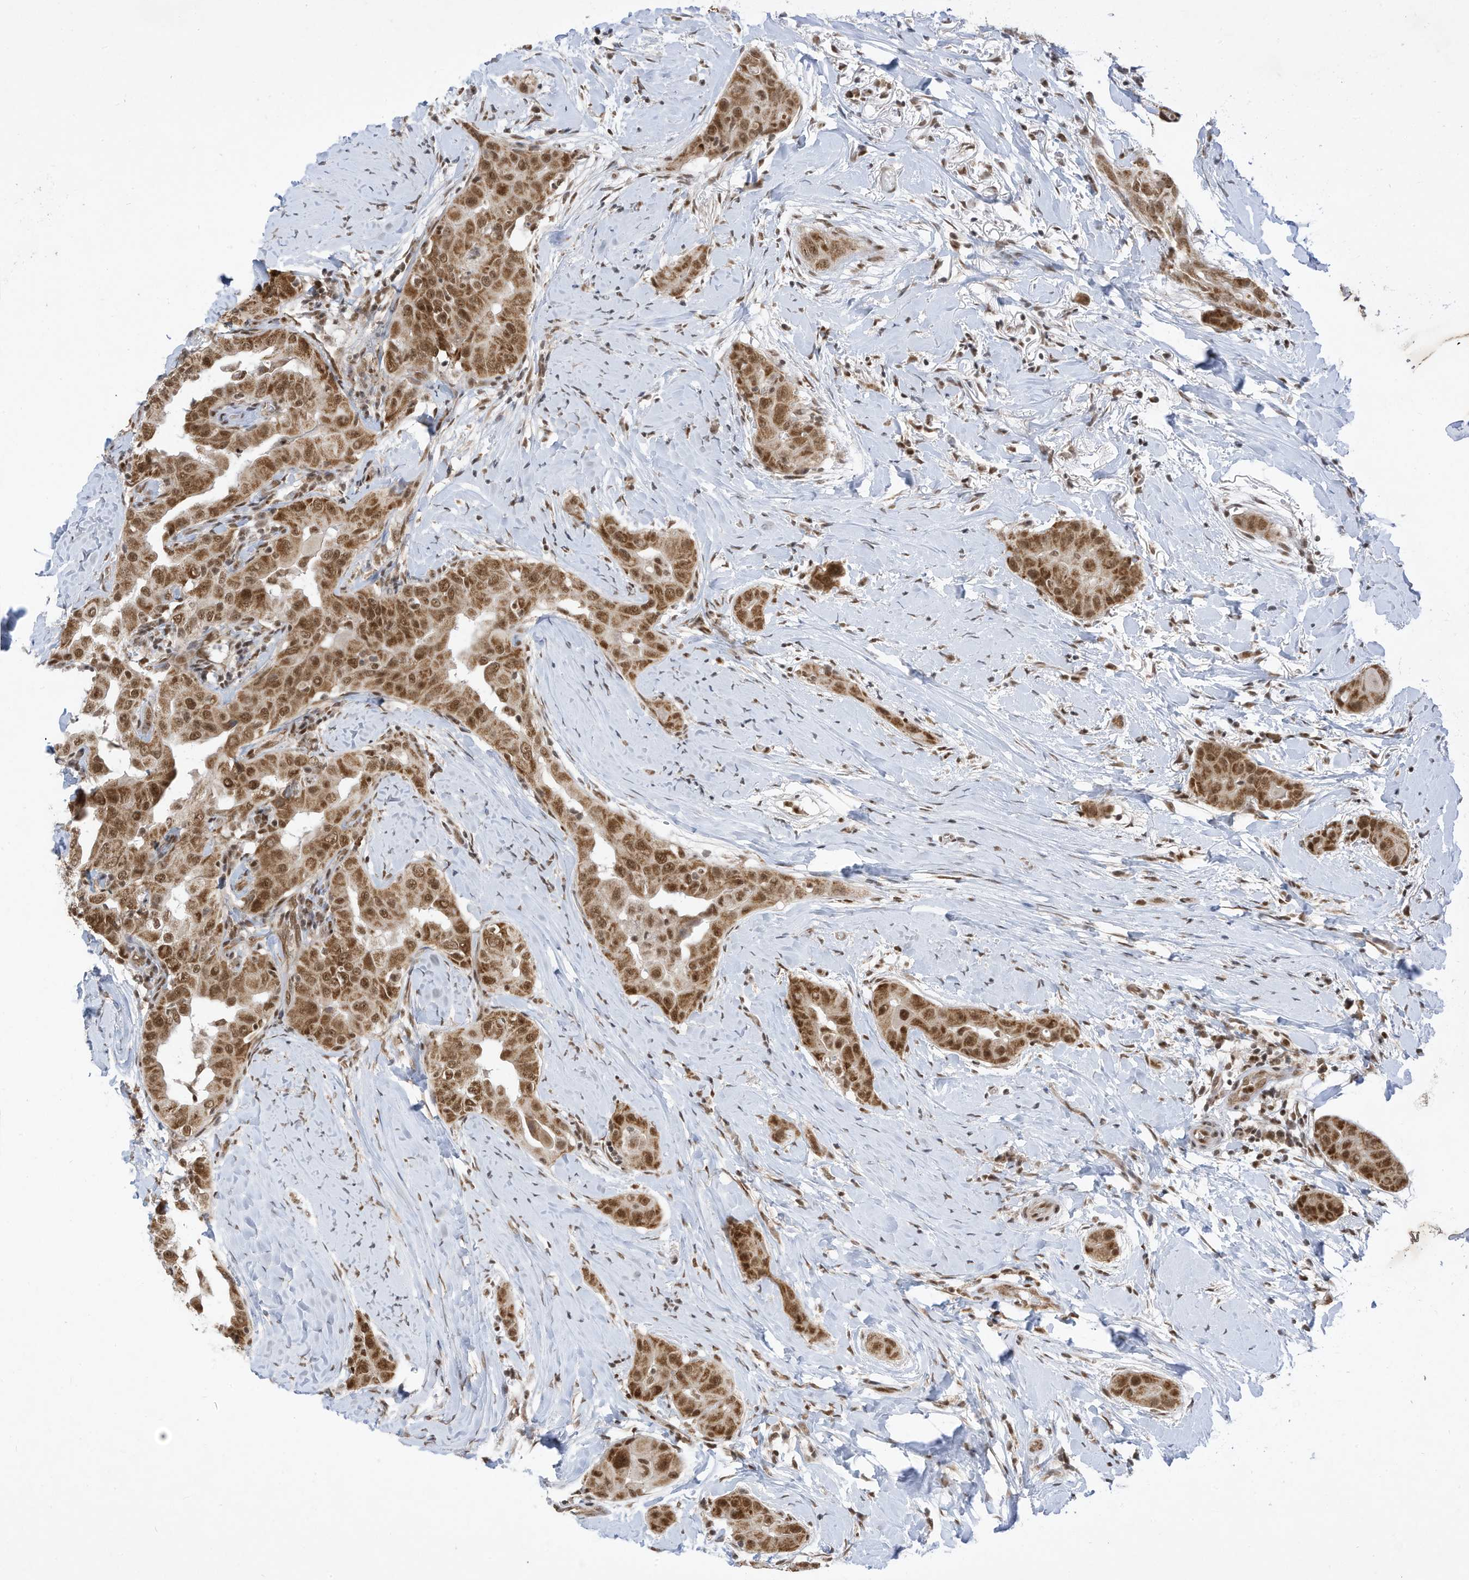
{"staining": {"intensity": "moderate", "quantity": ">75%", "location": "cytoplasmic/membranous,nuclear"}, "tissue": "thyroid cancer", "cell_type": "Tumor cells", "image_type": "cancer", "snomed": [{"axis": "morphology", "description": "Papillary adenocarcinoma, NOS"}, {"axis": "topography", "description": "Thyroid gland"}], "caption": "Immunohistochemical staining of human thyroid cancer exhibits medium levels of moderate cytoplasmic/membranous and nuclear protein staining in approximately >75% of tumor cells.", "gene": "AURKAIP1", "patient": {"sex": "male", "age": 33}}